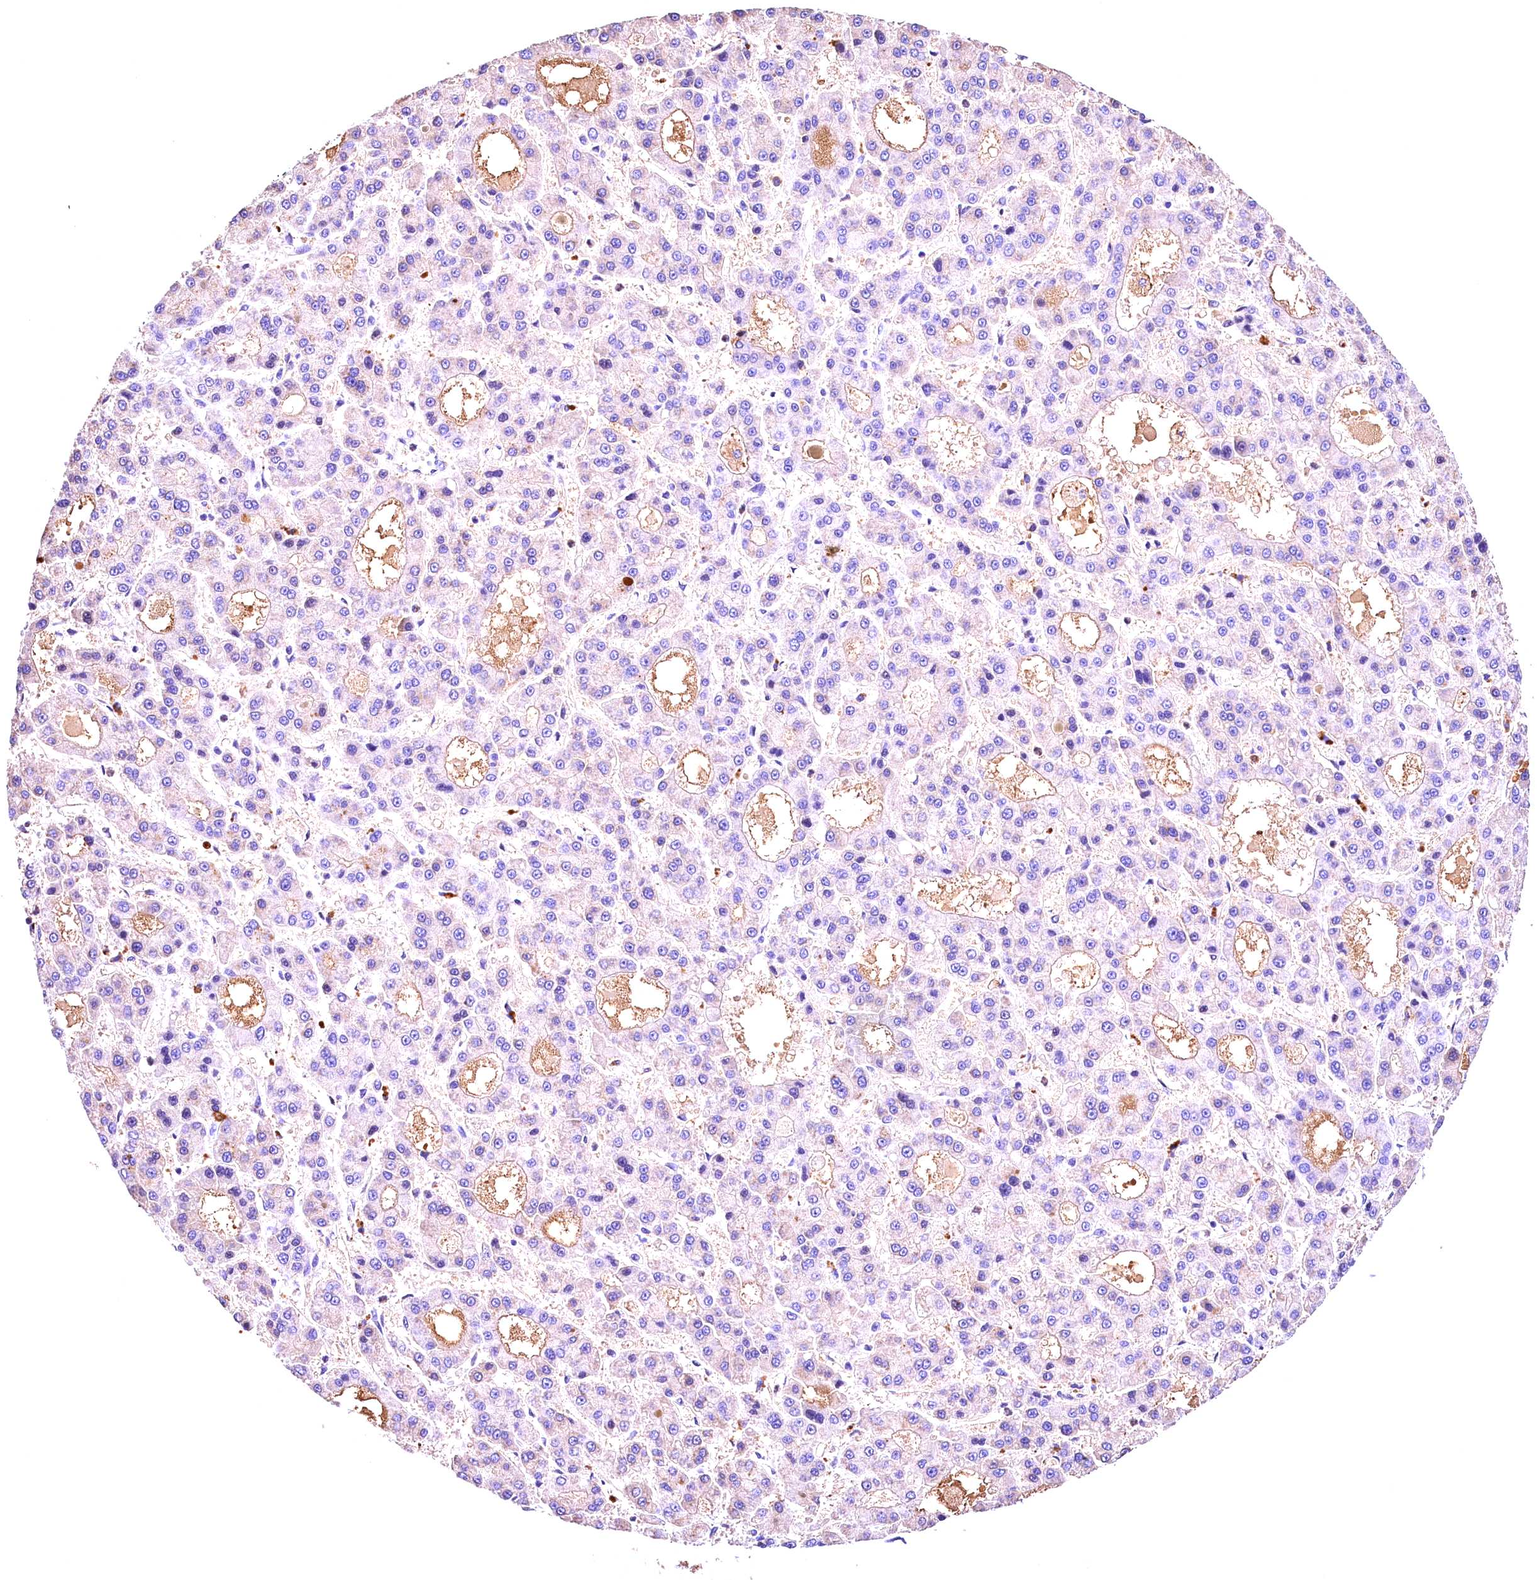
{"staining": {"intensity": "negative", "quantity": "none", "location": "none"}, "tissue": "liver cancer", "cell_type": "Tumor cells", "image_type": "cancer", "snomed": [{"axis": "morphology", "description": "Carcinoma, Hepatocellular, NOS"}, {"axis": "topography", "description": "Liver"}], "caption": "DAB immunohistochemical staining of liver cancer (hepatocellular carcinoma) displays no significant expression in tumor cells.", "gene": "ARMC6", "patient": {"sex": "male", "age": 70}}